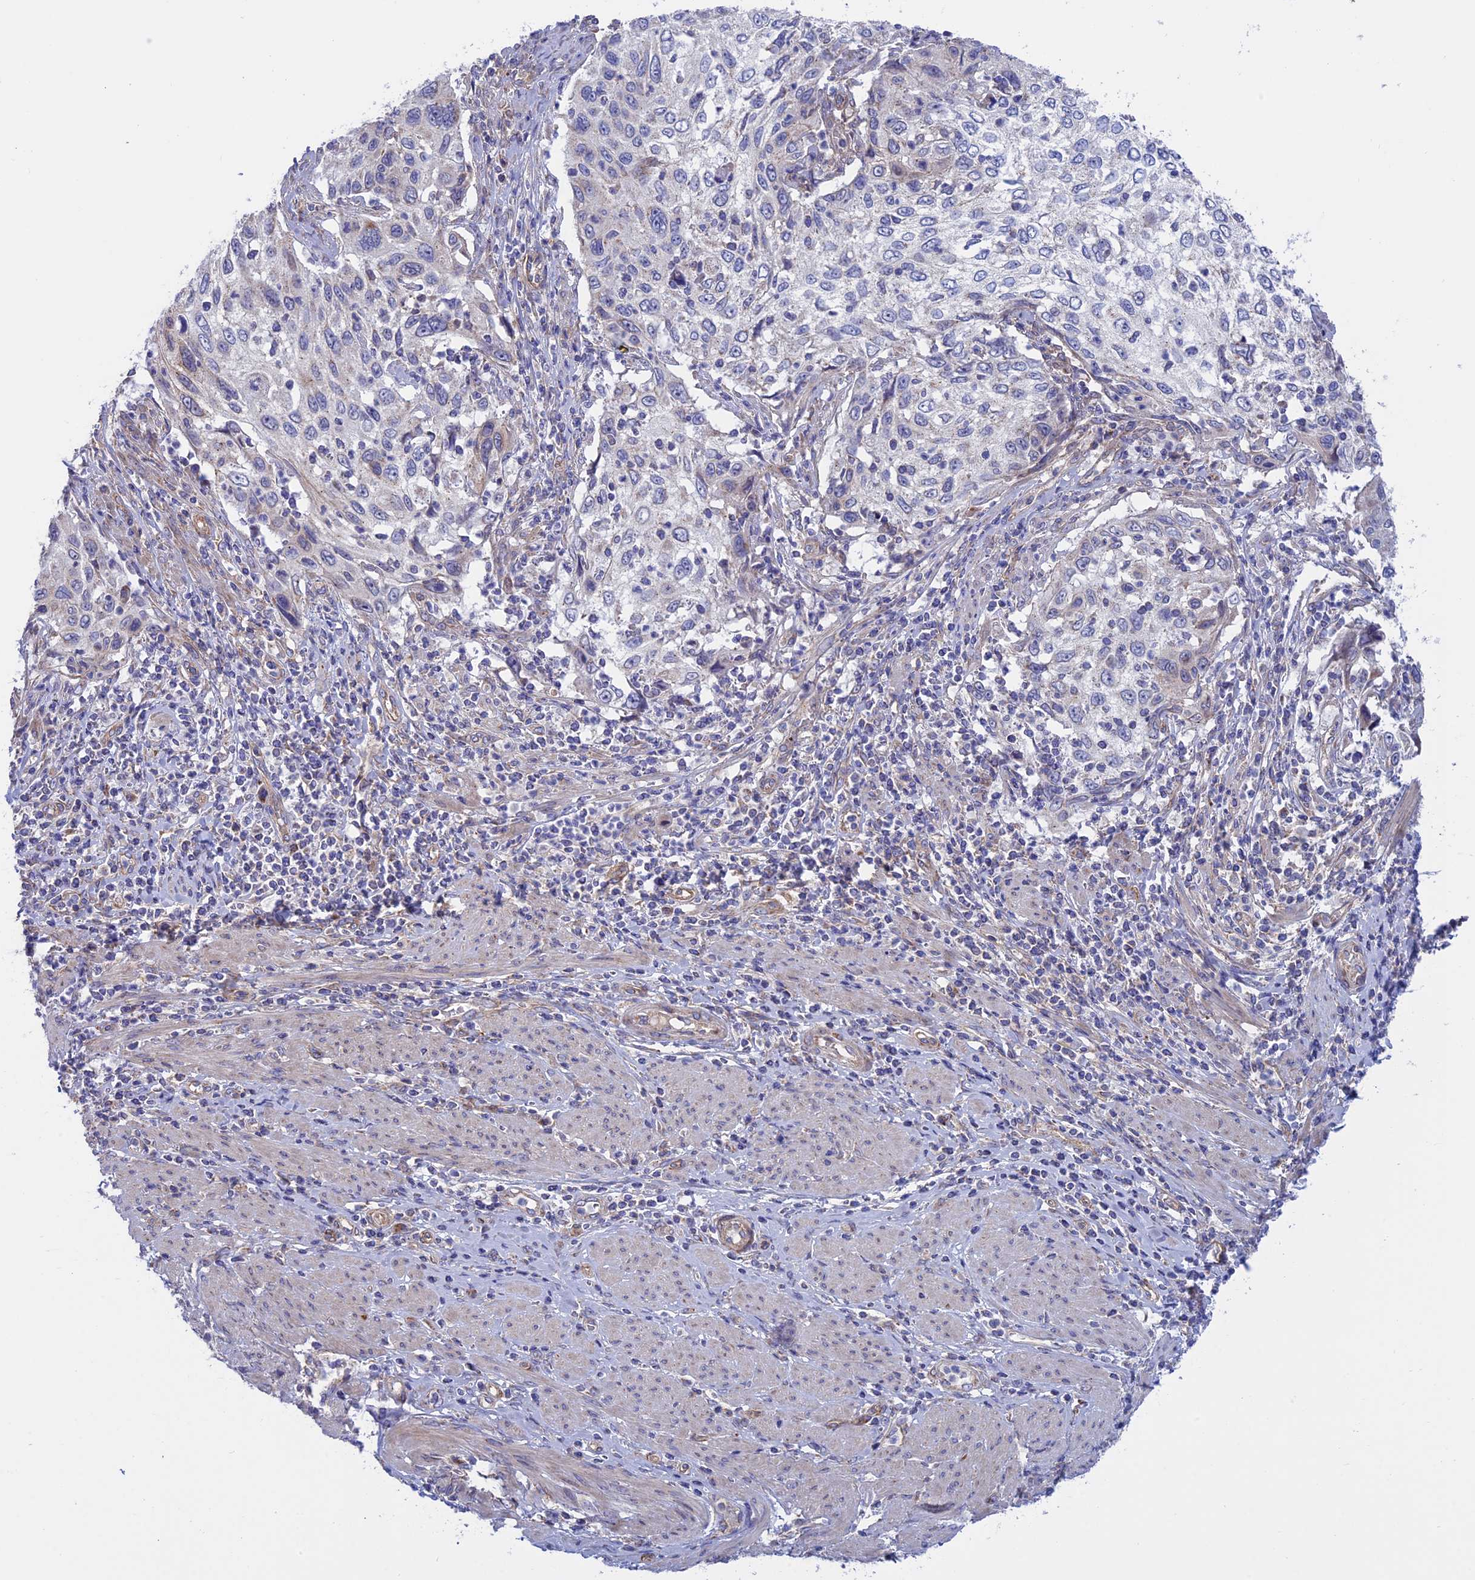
{"staining": {"intensity": "negative", "quantity": "none", "location": "none"}, "tissue": "cervical cancer", "cell_type": "Tumor cells", "image_type": "cancer", "snomed": [{"axis": "morphology", "description": "Squamous cell carcinoma, NOS"}, {"axis": "topography", "description": "Cervix"}], "caption": "Protein analysis of cervical cancer shows no significant expression in tumor cells.", "gene": "ETFDH", "patient": {"sex": "female", "age": 70}}